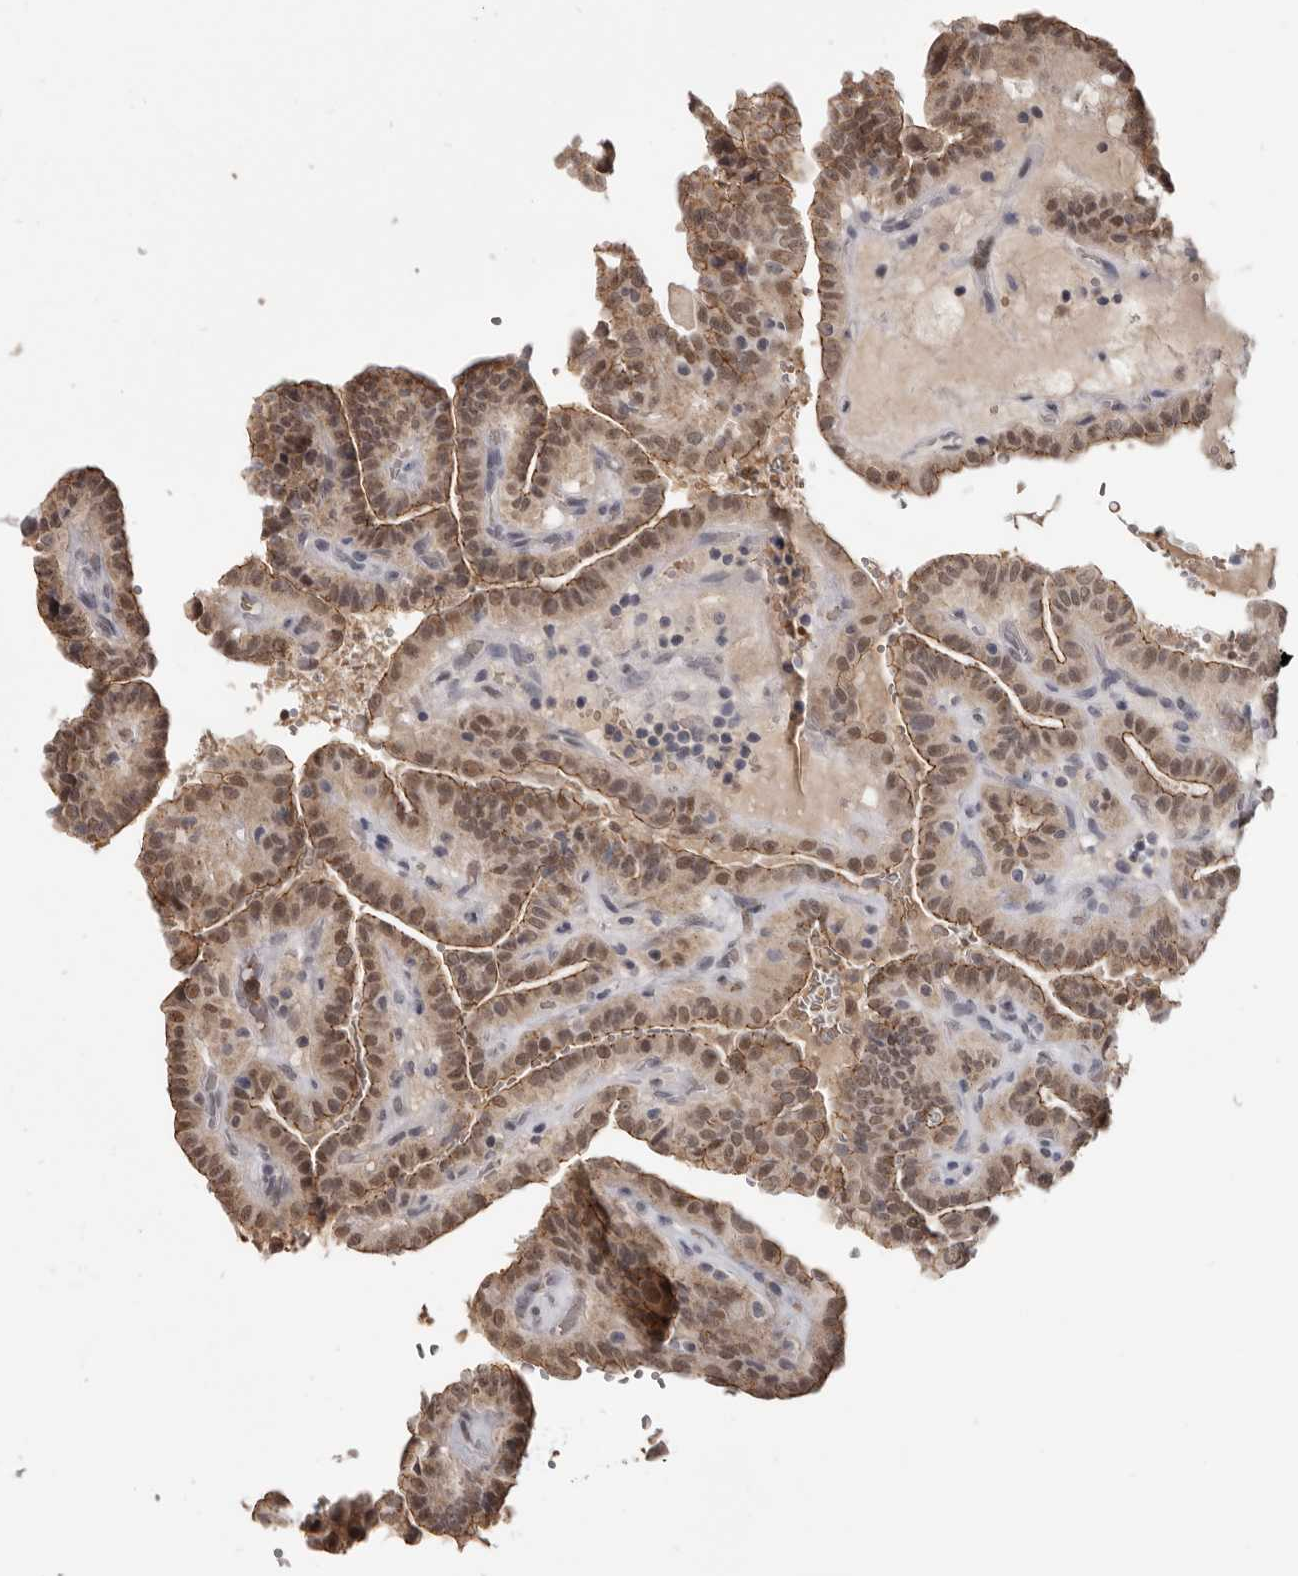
{"staining": {"intensity": "moderate", "quantity": ">75%", "location": "cytoplasmic/membranous,nuclear"}, "tissue": "thyroid cancer", "cell_type": "Tumor cells", "image_type": "cancer", "snomed": [{"axis": "morphology", "description": "Papillary adenocarcinoma, NOS"}, {"axis": "topography", "description": "Thyroid gland"}], "caption": "The image reveals immunohistochemical staining of thyroid cancer. There is moderate cytoplasmic/membranous and nuclear staining is identified in approximately >75% of tumor cells.", "gene": "CGN", "patient": {"sex": "male", "age": 77}}